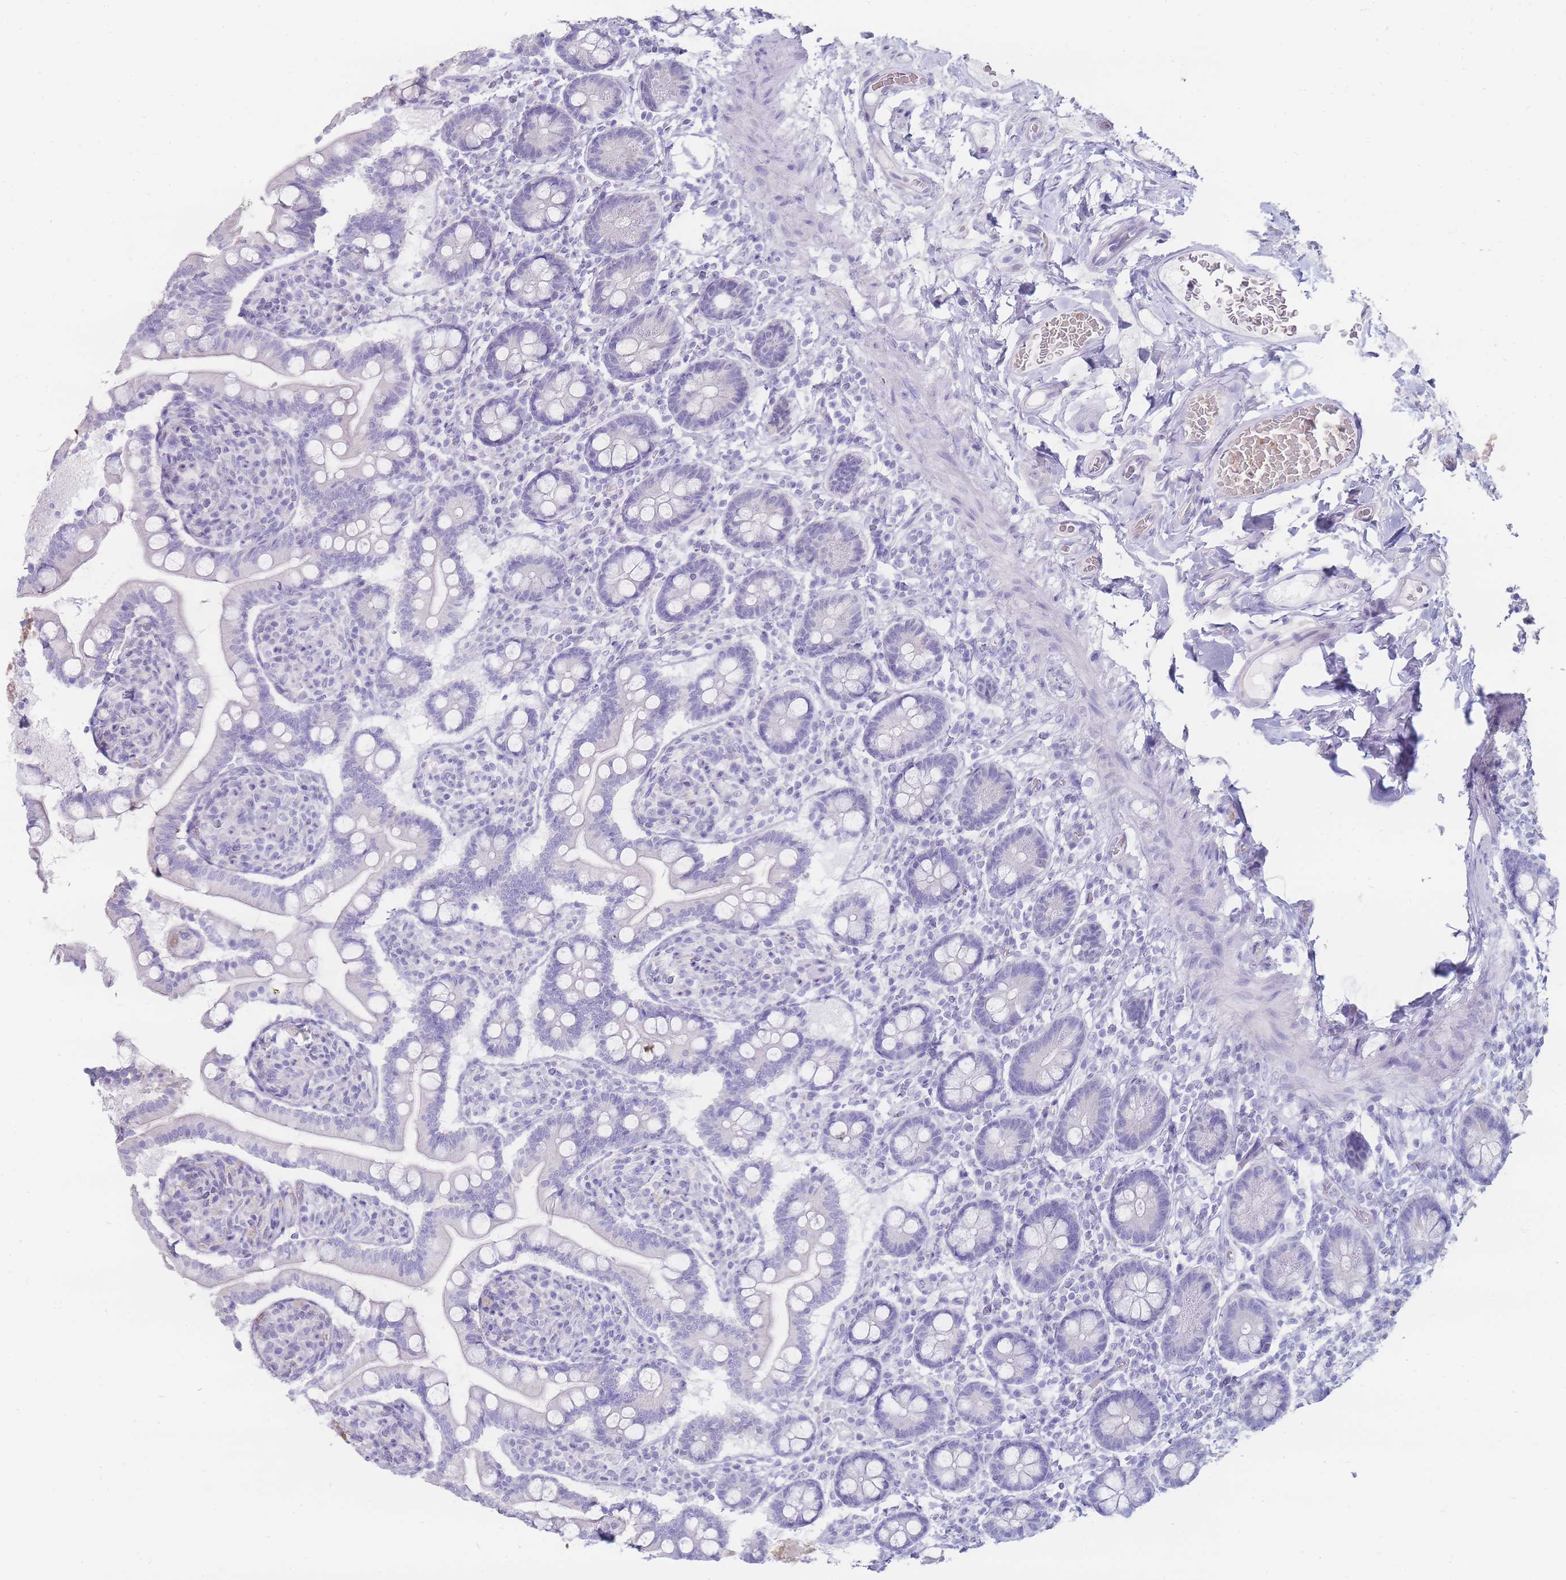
{"staining": {"intensity": "negative", "quantity": "none", "location": "none"}, "tissue": "small intestine", "cell_type": "Glandular cells", "image_type": "normal", "snomed": [{"axis": "morphology", "description": "Normal tissue, NOS"}, {"axis": "topography", "description": "Small intestine"}], "caption": "The micrograph exhibits no staining of glandular cells in benign small intestine. (DAB immunohistochemistry (IHC) with hematoxylin counter stain).", "gene": "ENSG00000284931", "patient": {"sex": "female", "age": 64}}